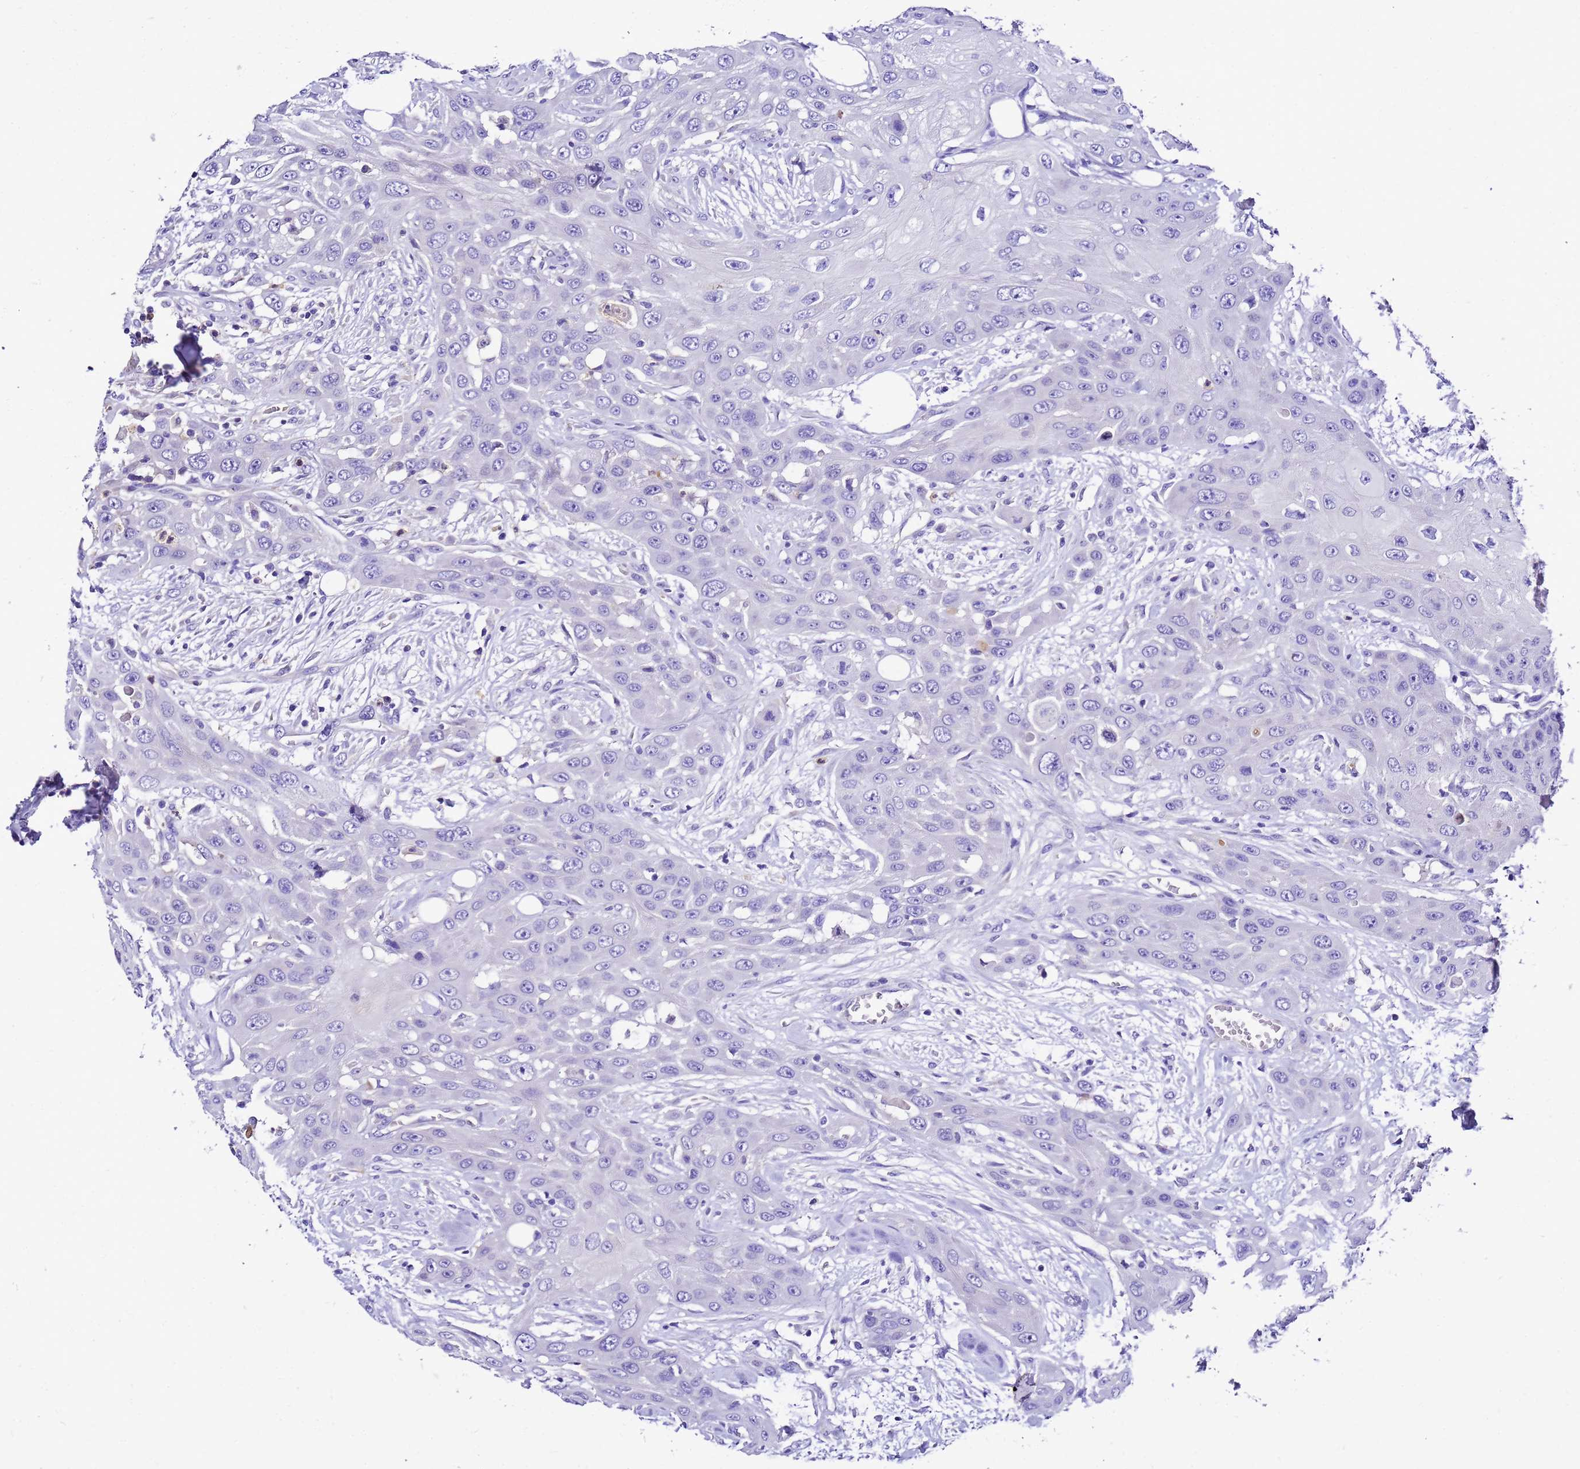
{"staining": {"intensity": "negative", "quantity": "none", "location": "none"}, "tissue": "head and neck cancer", "cell_type": "Tumor cells", "image_type": "cancer", "snomed": [{"axis": "morphology", "description": "Squamous cell carcinoma, NOS"}, {"axis": "topography", "description": "Head-Neck"}], "caption": "This is an immunohistochemistry micrograph of head and neck cancer (squamous cell carcinoma). There is no positivity in tumor cells.", "gene": "UGT2A1", "patient": {"sex": "male", "age": 81}}